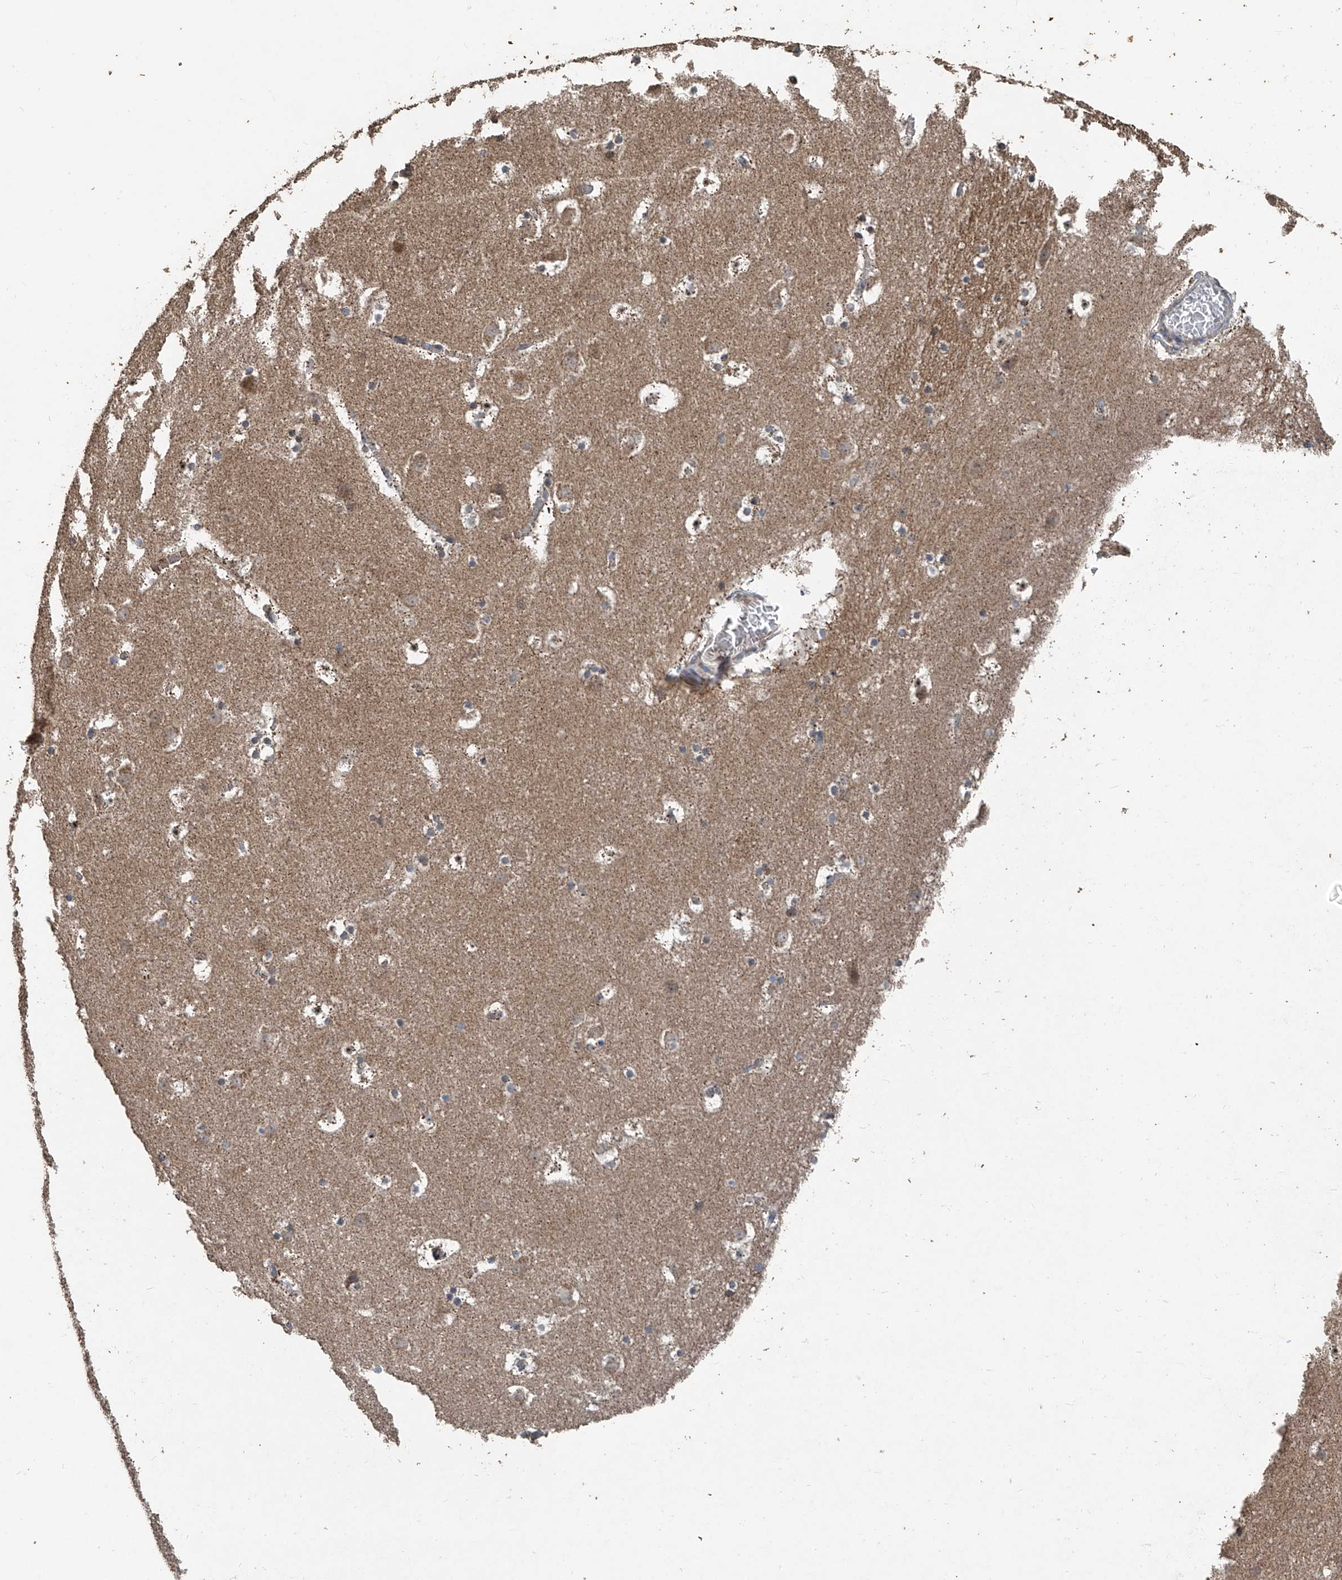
{"staining": {"intensity": "weak", "quantity": "<25%", "location": "cytoplasmic/membranous"}, "tissue": "caudate", "cell_type": "Glial cells", "image_type": "normal", "snomed": [{"axis": "morphology", "description": "Normal tissue, NOS"}, {"axis": "topography", "description": "Lateral ventricle wall"}], "caption": "Immunohistochemistry (IHC) photomicrograph of benign human caudate stained for a protein (brown), which reveals no staining in glial cells. (DAB IHC visualized using brightfield microscopy, high magnification).", "gene": "BCKDHB", "patient": {"sex": "male", "age": 45}}